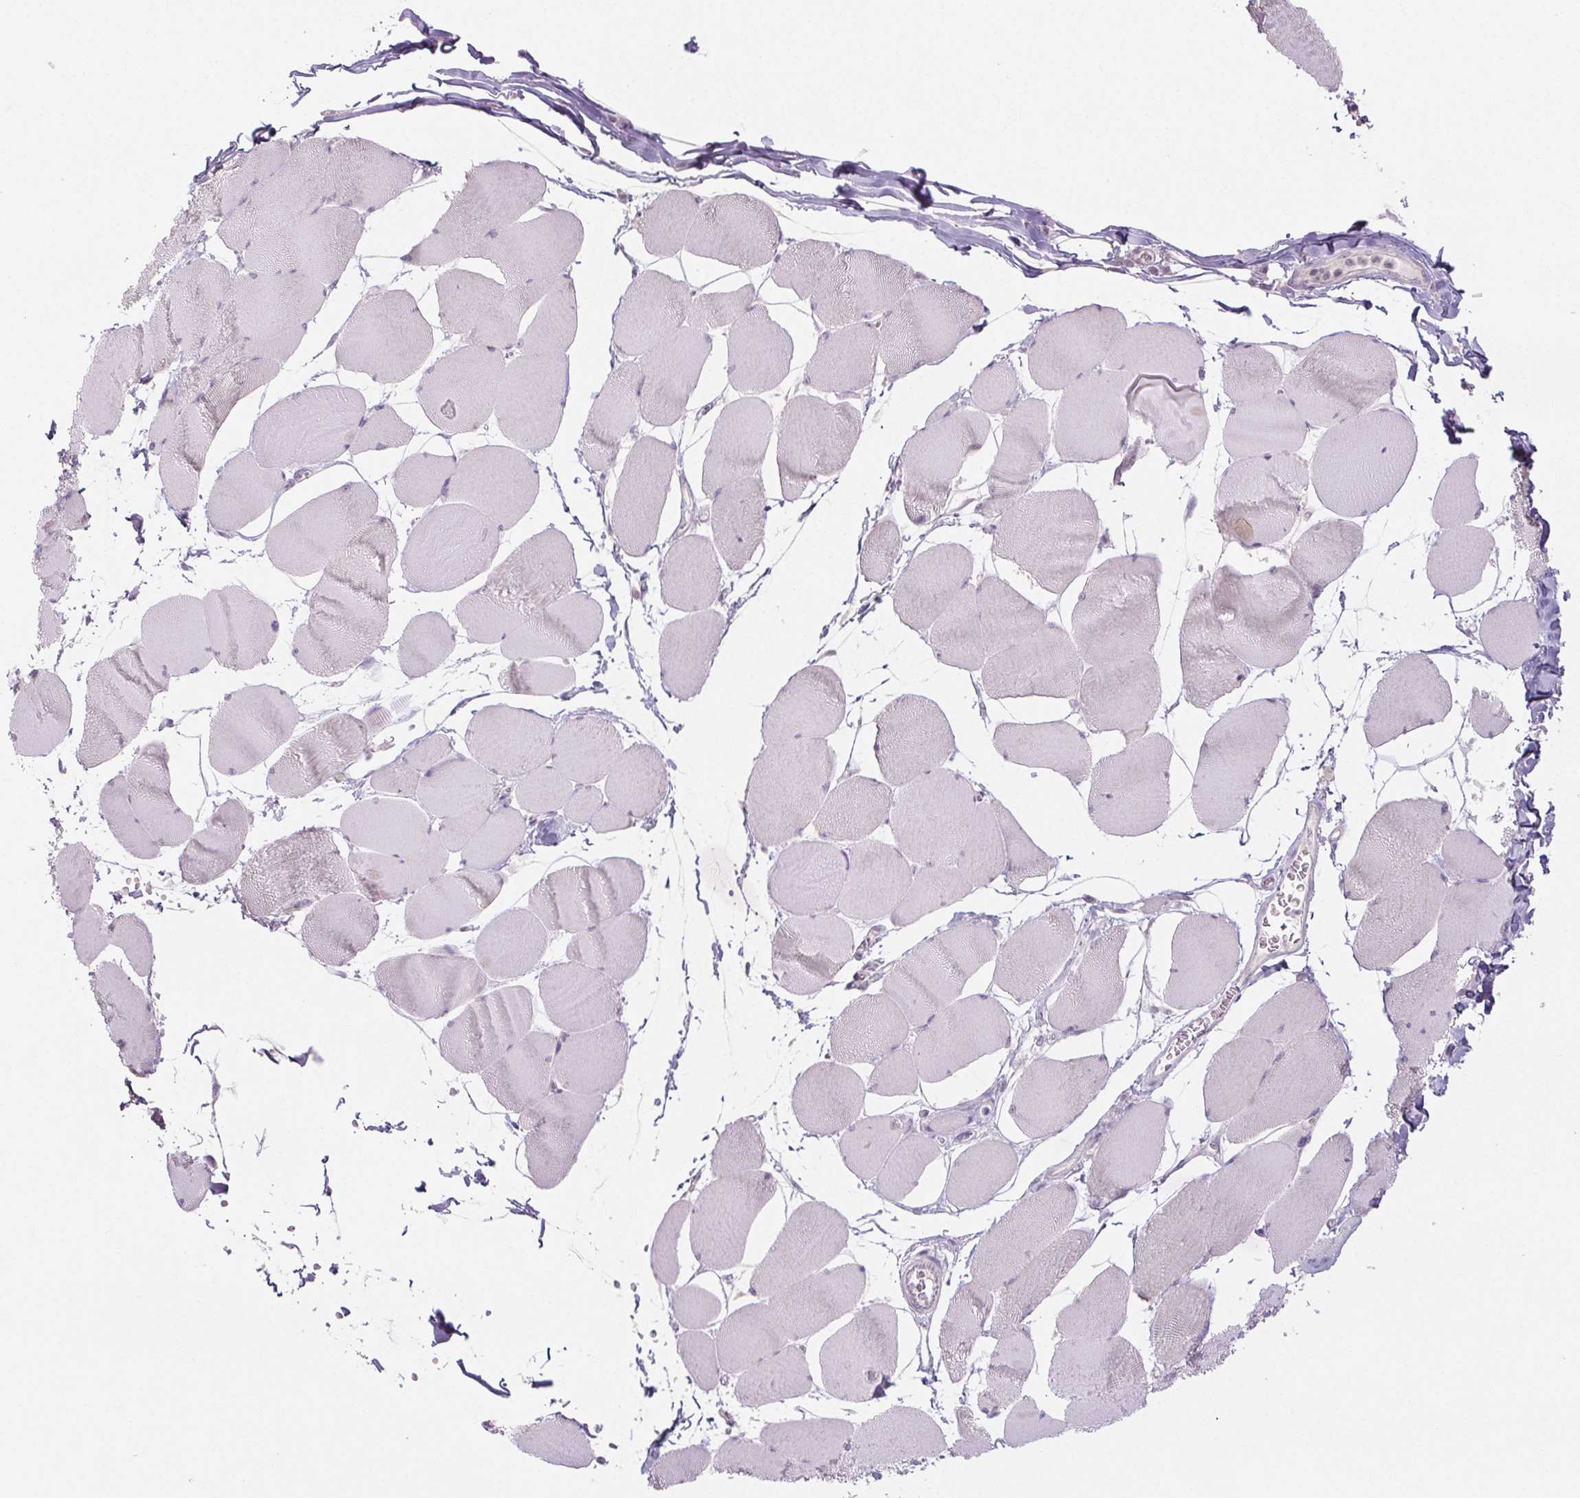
{"staining": {"intensity": "negative", "quantity": "none", "location": "none"}, "tissue": "skeletal muscle", "cell_type": "Myocytes", "image_type": "normal", "snomed": [{"axis": "morphology", "description": "Normal tissue, NOS"}, {"axis": "topography", "description": "Skeletal muscle"}], "caption": "Immunohistochemistry (IHC) micrograph of benign human skeletal muscle stained for a protein (brown), which shows no staining in myocytes. (DAB (3,3'-diaminobenzidine) immunohistochemistry with hematoxylin counter stain).", "gene": "PI3", "patient": {"sex": "female", "age": 75}}